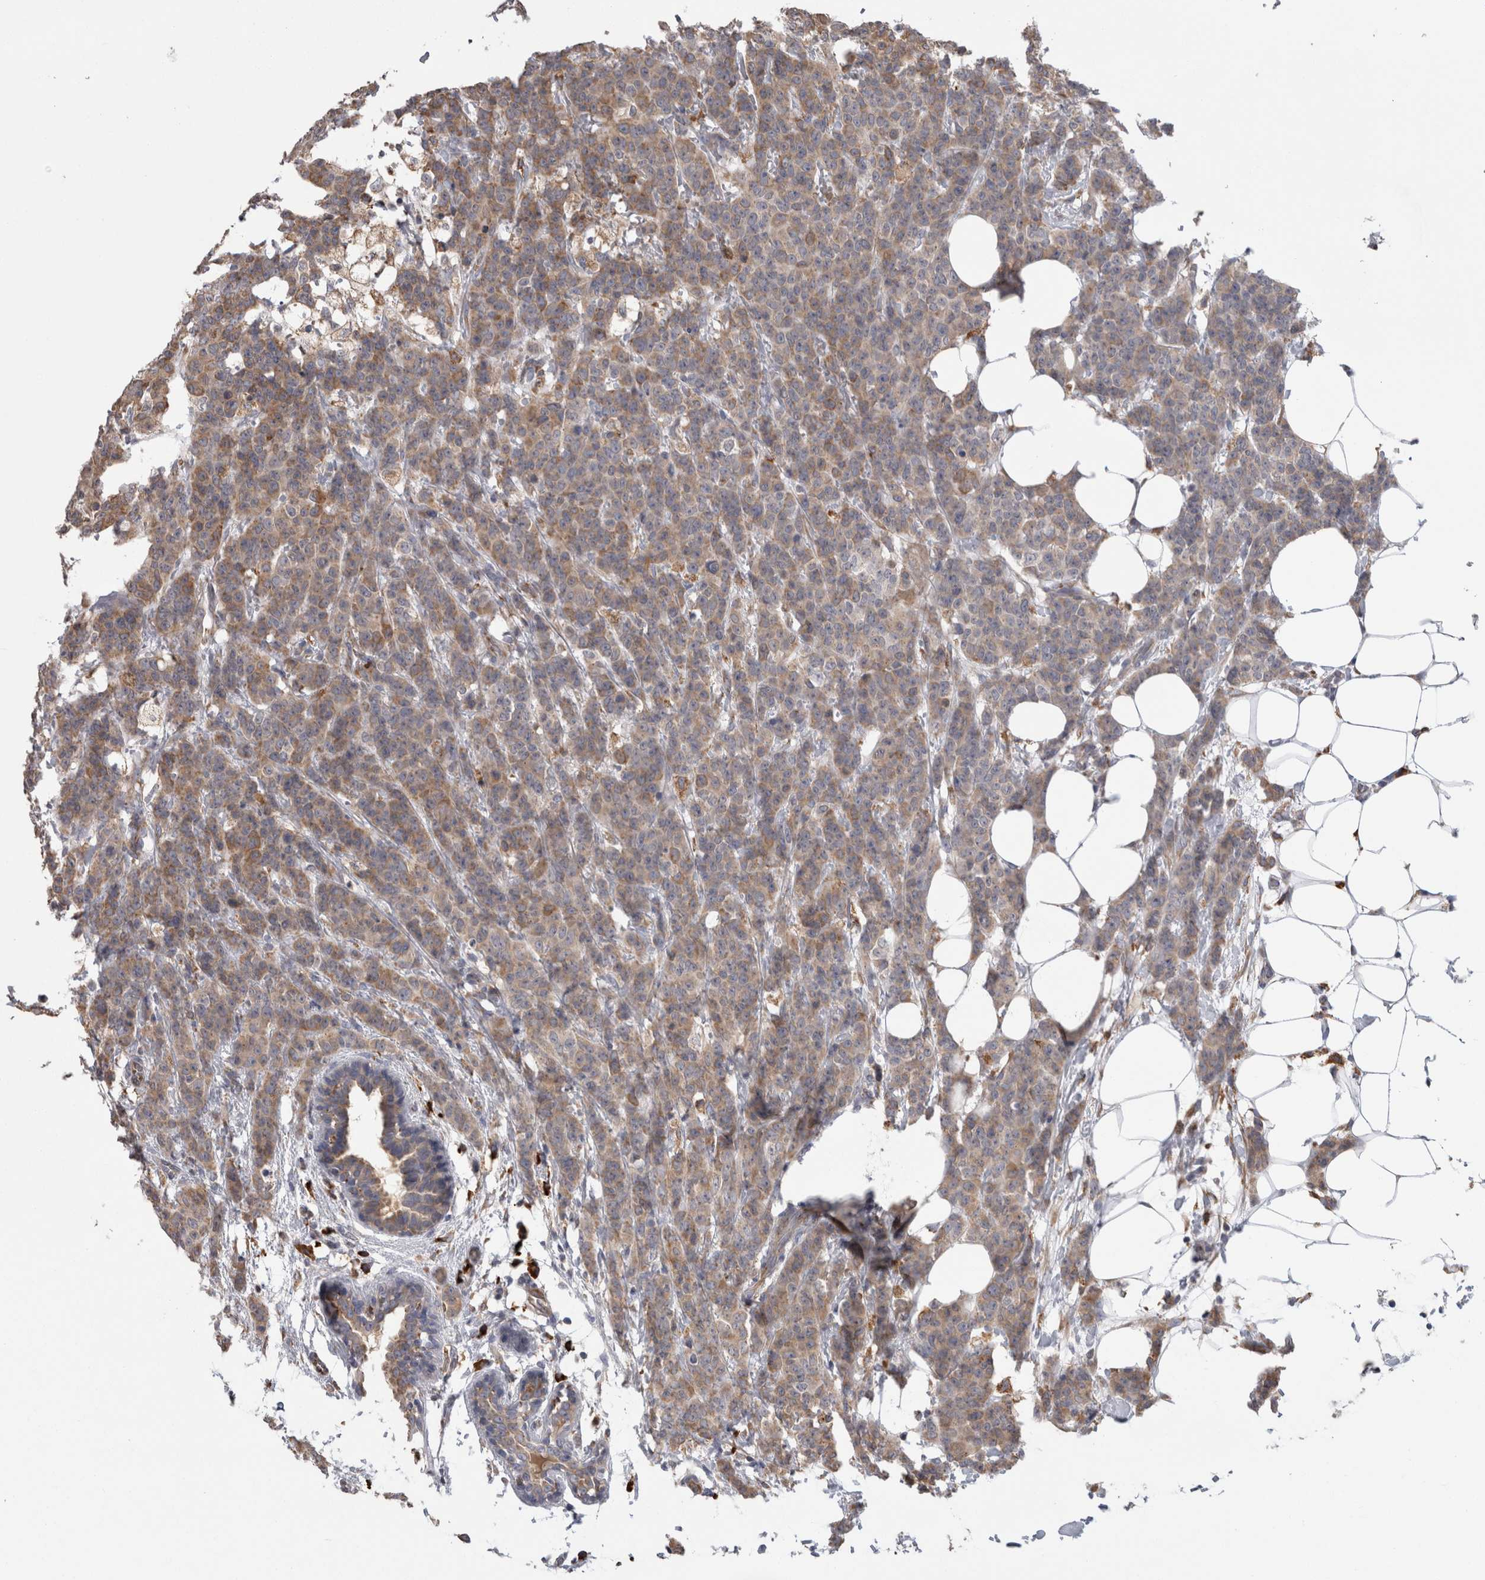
{"staining": {"intensity": "weak", "quantity": ">75%", "location": "cytoplasmic/membranous"}, "tissue": "breast cancer", "cell_type": "Tumor cells", "image_type": "cancer", "snomed": [{"axis": "morphology", "description": "Normal tissue, NOS"}, {"axis": "morphology", "description": "Duct carcinoma"}, {"axis": "topography", "description": "Breast"}], "caption": "Protein staining by immunohistochemistry reveals weak cytoplasmic/membranous expression in about >75% of tumor cells in infiltrating ductal carcinoma (breast).", "gene": "ZNF341", "patient": {"sex": "female", "age": 40}}